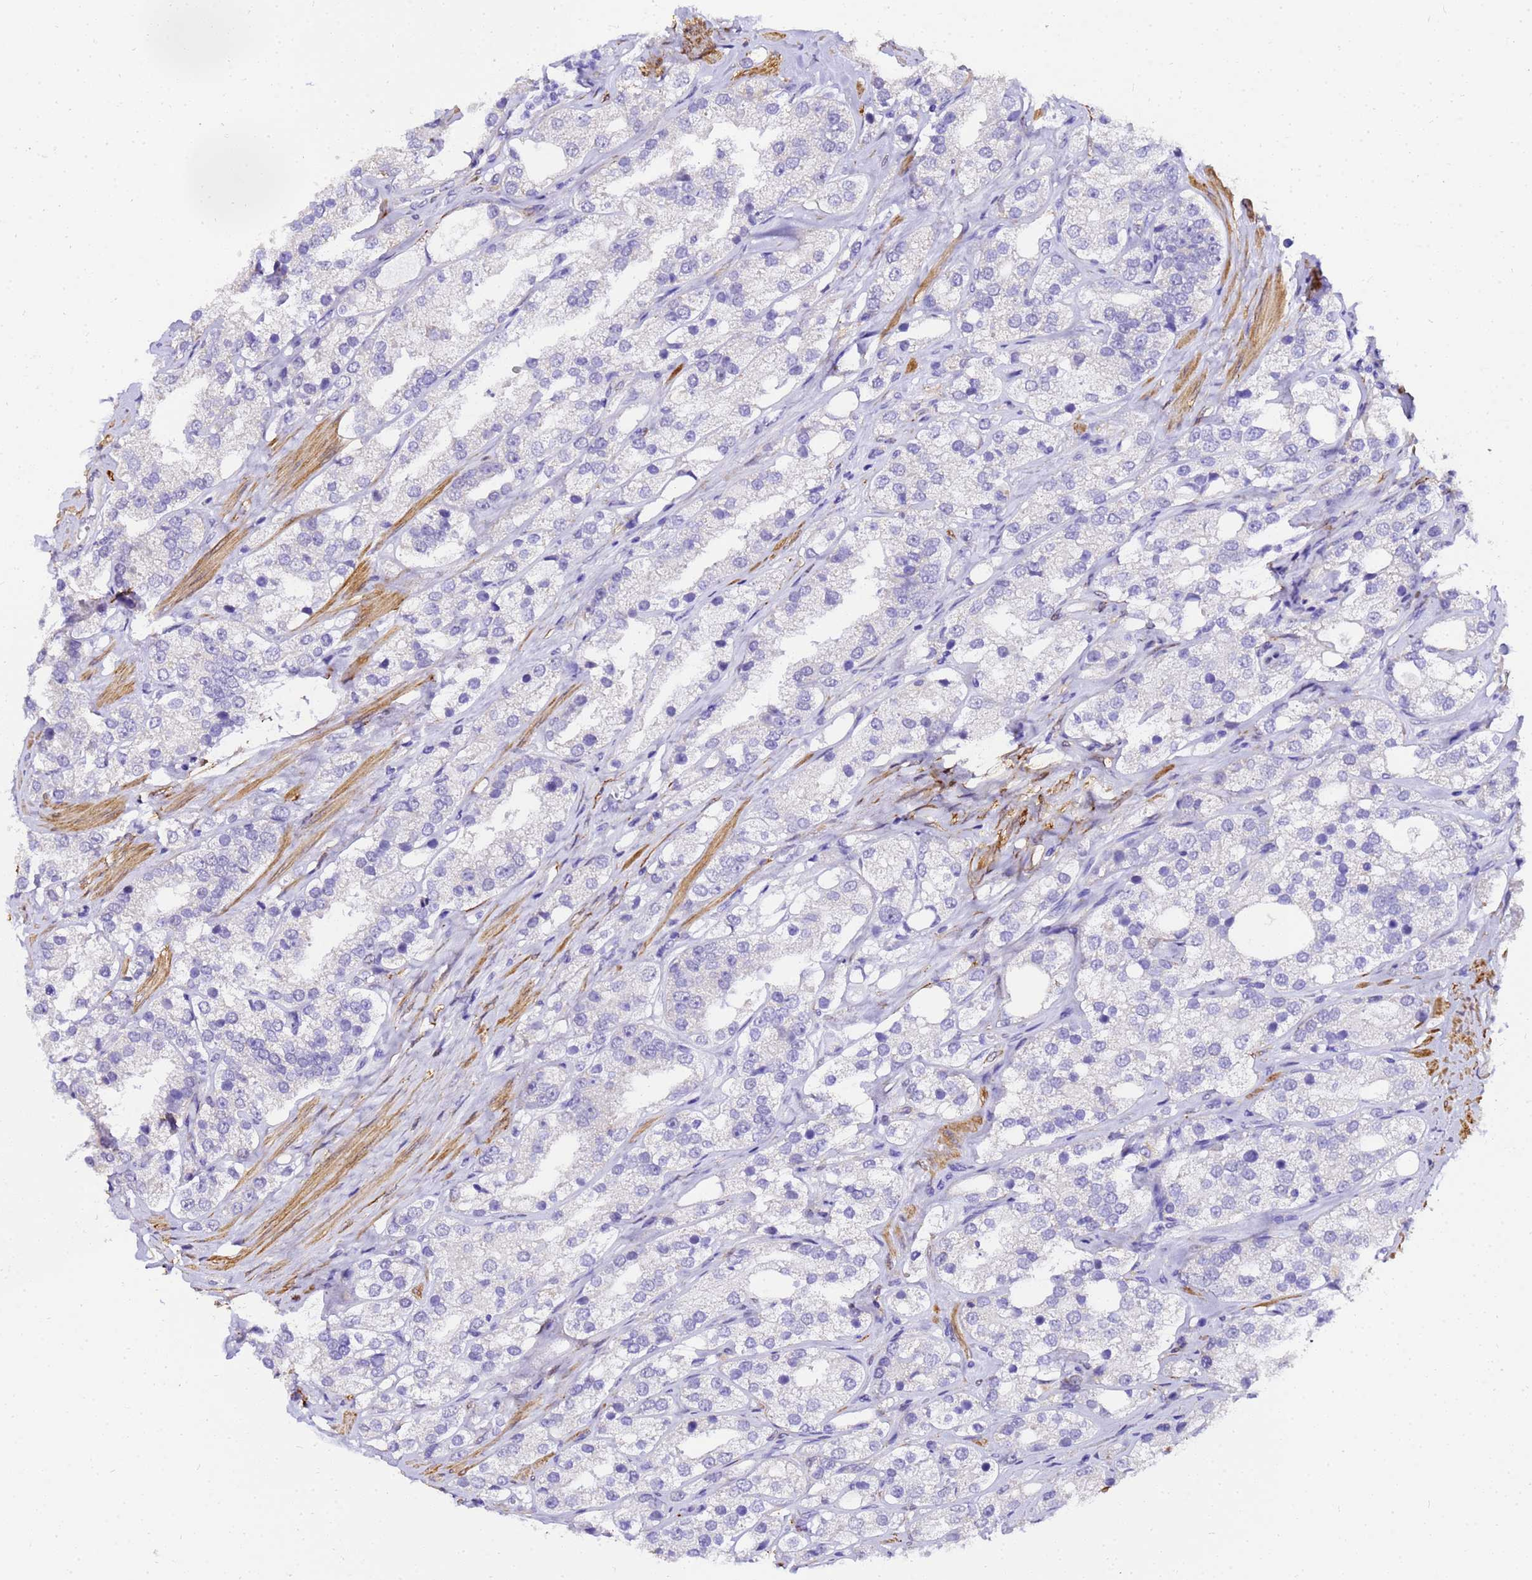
{"staining": {"intensity": "negative", "quantity": "none", "location": "none"}, "tissue": "prostate cancer", "cell_type": "Tumor cells", "image_type": "cancer", "snomed": [{"axis": "morphology", "description": "Adenocarcinoma, NOS"}, {"axis": "topography", "description": "Prostate"}], "caption": "This is an immunohistochemistry (IHC) photomicrograph of human prostate cancer. There is no expression in tumor cells.", "gene": "HSPB6", "patient": {"sex": "male", "age": 79}}